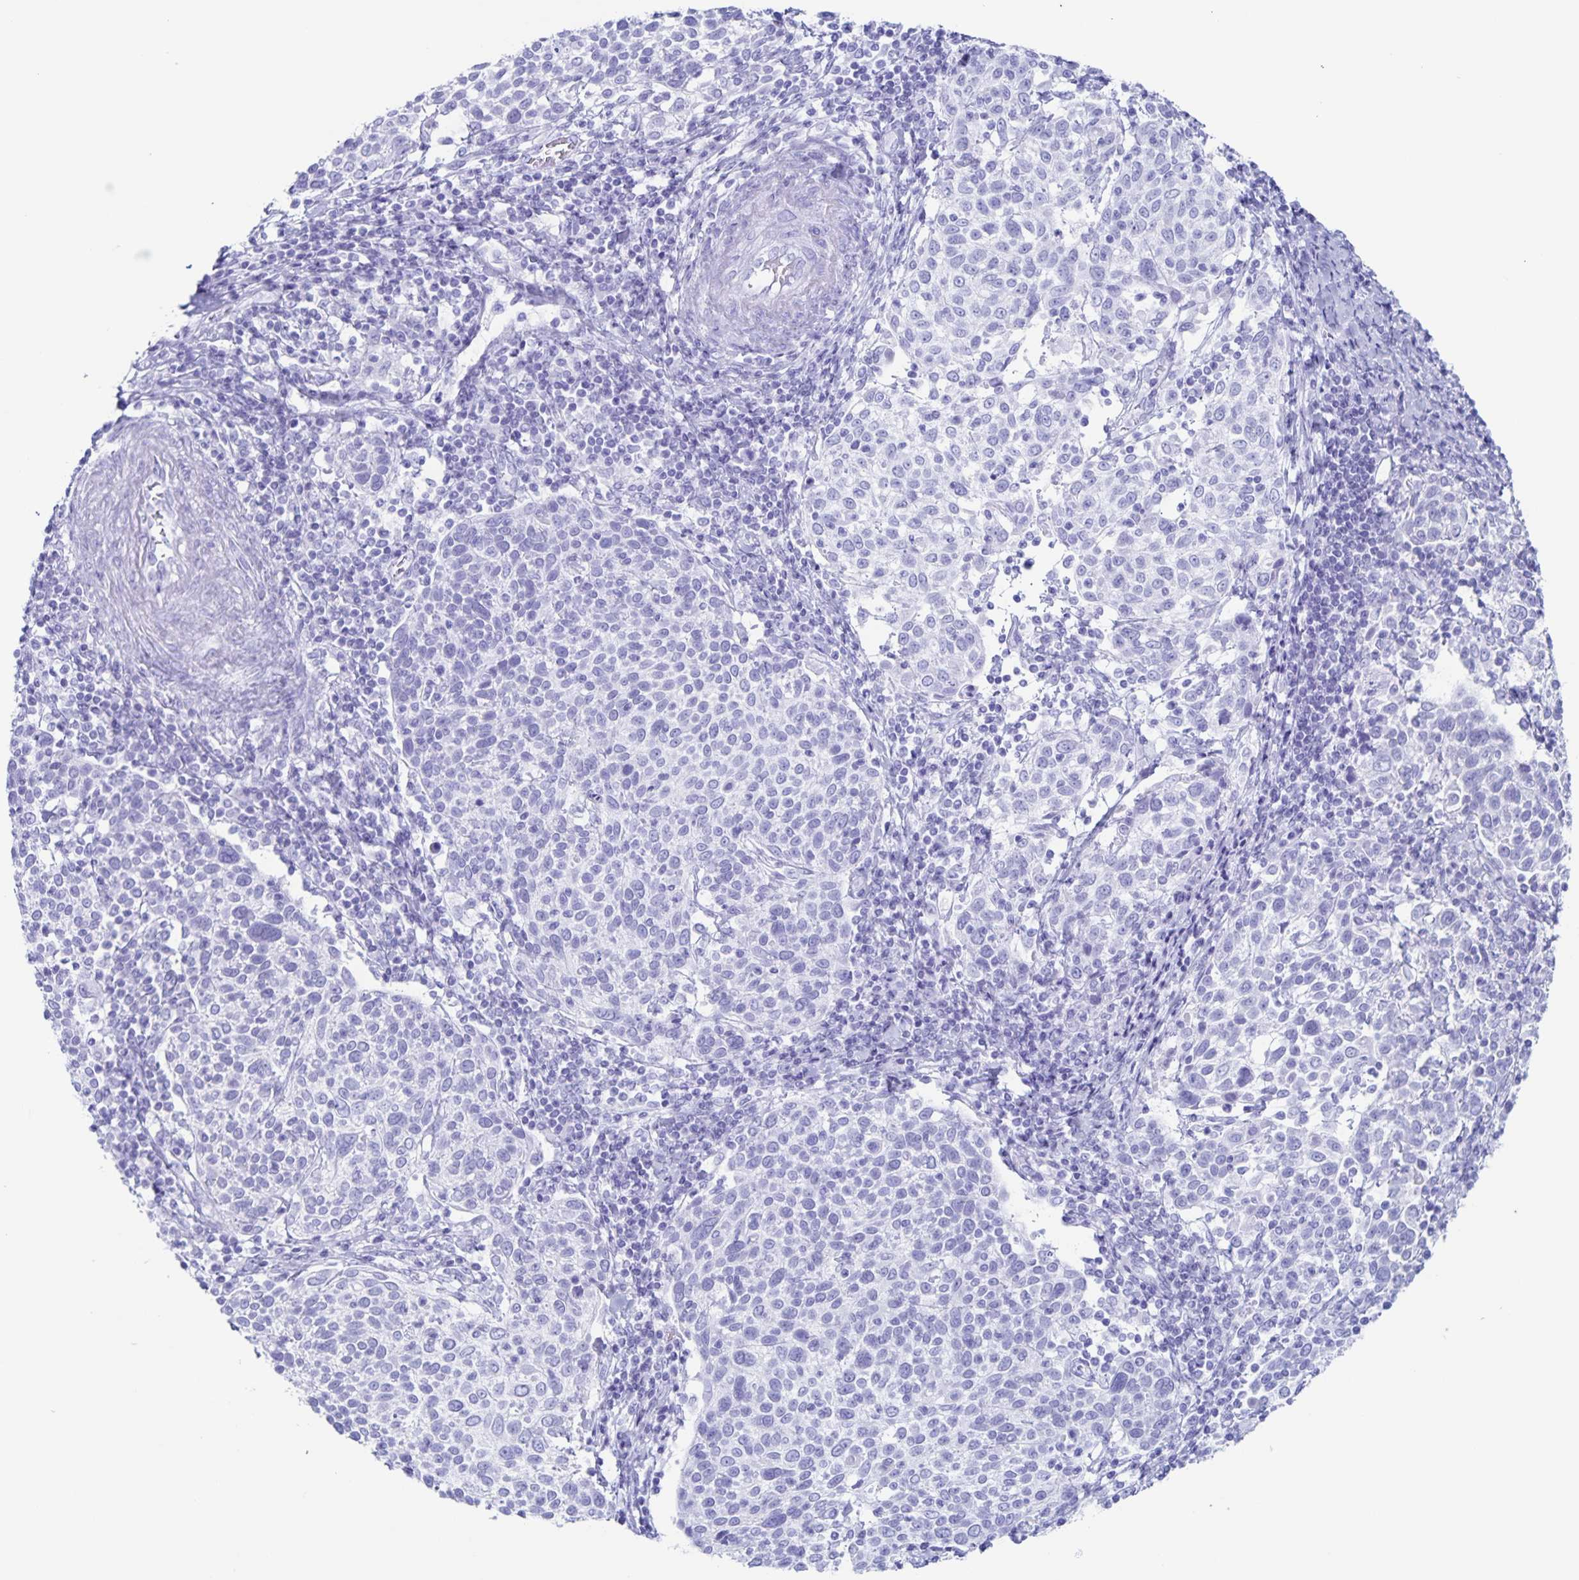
{"staining": {"intensity": "negative", "quantity": "none", "location": "none"}, "tissue": "cervical cancer", "cell_type": "Tumor cells", "image_type": "cancer", "snomed": [{"axis": "morphology", "description": "Squamous cell carcinoma, NOS"}, {"axis": "topography", "description": "Cervix"}], "caption": "A high-resolution photomicrograph shows immunohistochemistry staining of cervical cancer (squamous cell carcinoma), which shows no significant positivity in tumor cells. (Stains: DAB immunohistochemistry with hematoxylin counter stain, Microscopy: brightfield microscopy at high magnification).", "gene": "C12orf56", "patient": {"sex": "female", "age": 61}}